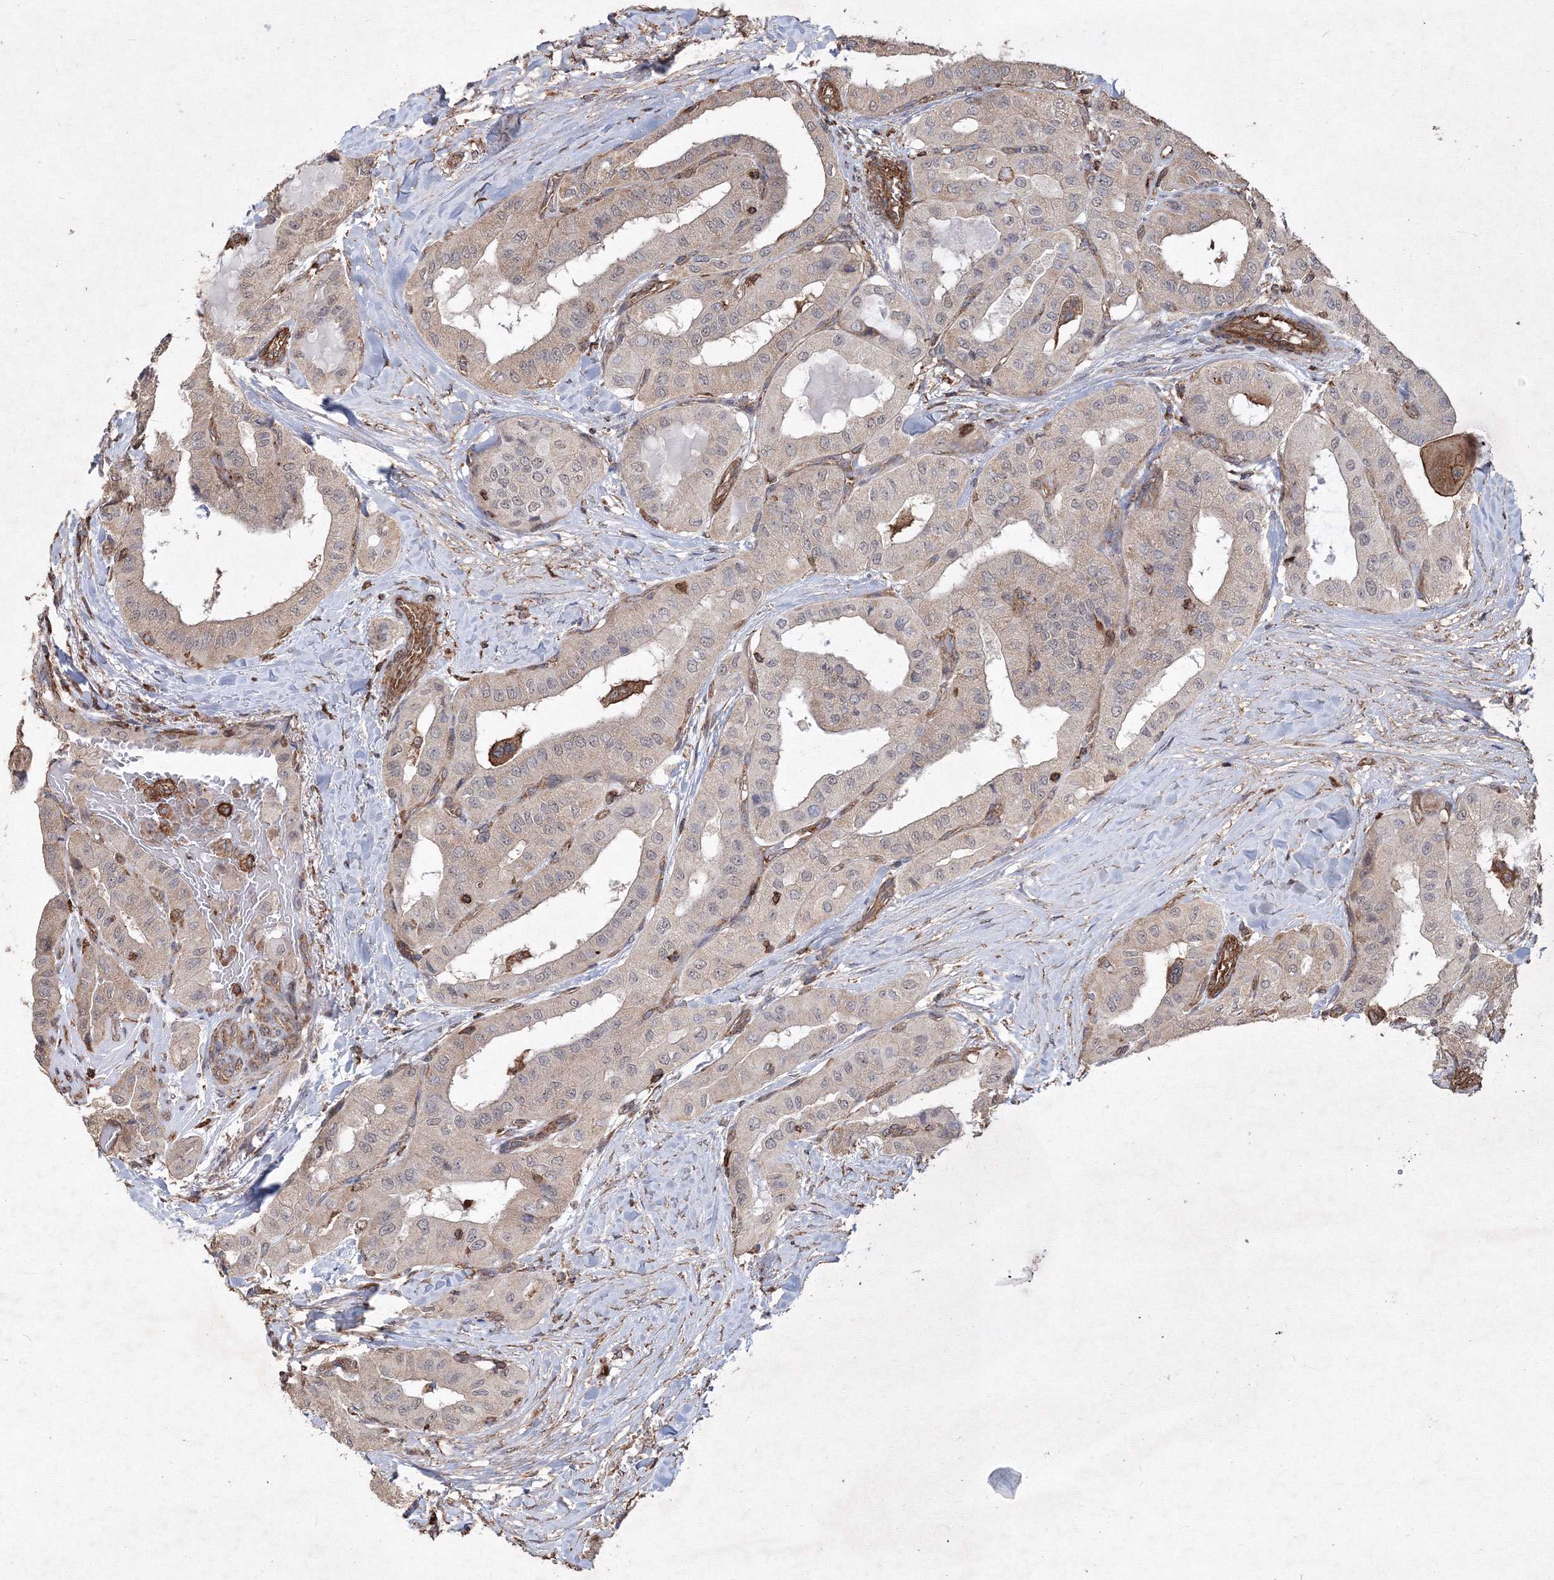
{"staining": {"intensity": "negative", "quantity": "none", "location": "none"}, "tissue": "thyroid cancer", "cell_type": "Tumor cells", "image_type": "cancer", "snomed": [{"axis": "morphology", "description": "Papillary adenocarcinoma, NOS"}, {"axis": "topography", "description": "Thyroid gland"}], "caption": "There is no significant positivity in tumor cells of thyroid papillary adenocarcinoma.", "gene": "TMEM139", "patient": {"sex": "female", "age": 59}}